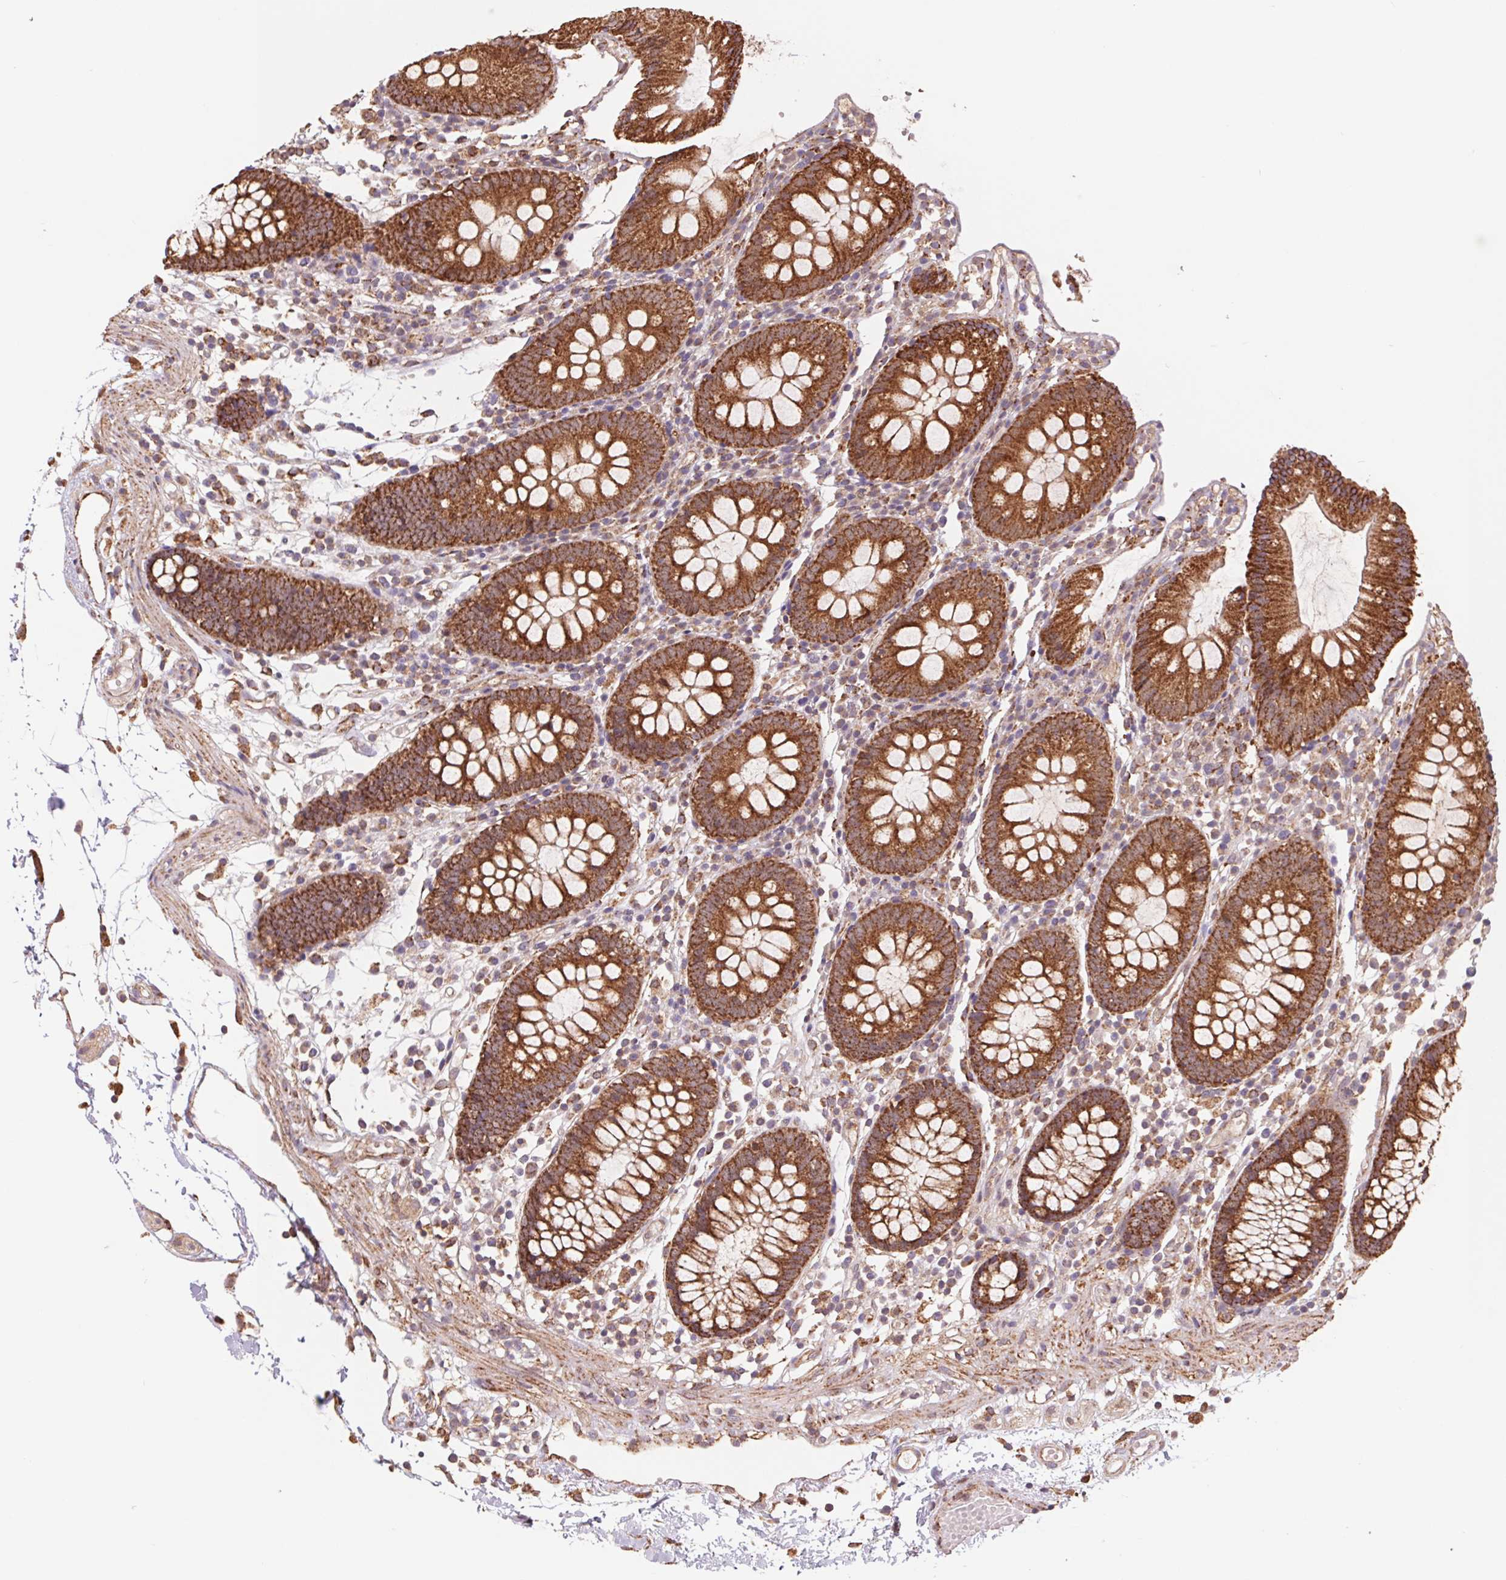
{"staining": {"intensity": "moderate", "quantity": ">75%", "location": "cytoplasmic/membranous"}, "tissue": "colon", "cell_type": "Endothelial cells", "image_type": "normal", "snomed": [{"axis": "morphology", "description": "Normal tissue, NOS"}, {"axis": "morphology", "description": "Adenocarcinoma, NOS"}, {"axis": "topography", "description": "Colon"}], "caption": "A high-resolution micrograph shows immunohistochemistry (IHC) staining of benign colon, which displays moderate cytoplasmic/membranous staining in approximately >75% of endothelial cells.", "gene": "URM1", "patient": {"sex": "male", "age": 83}}